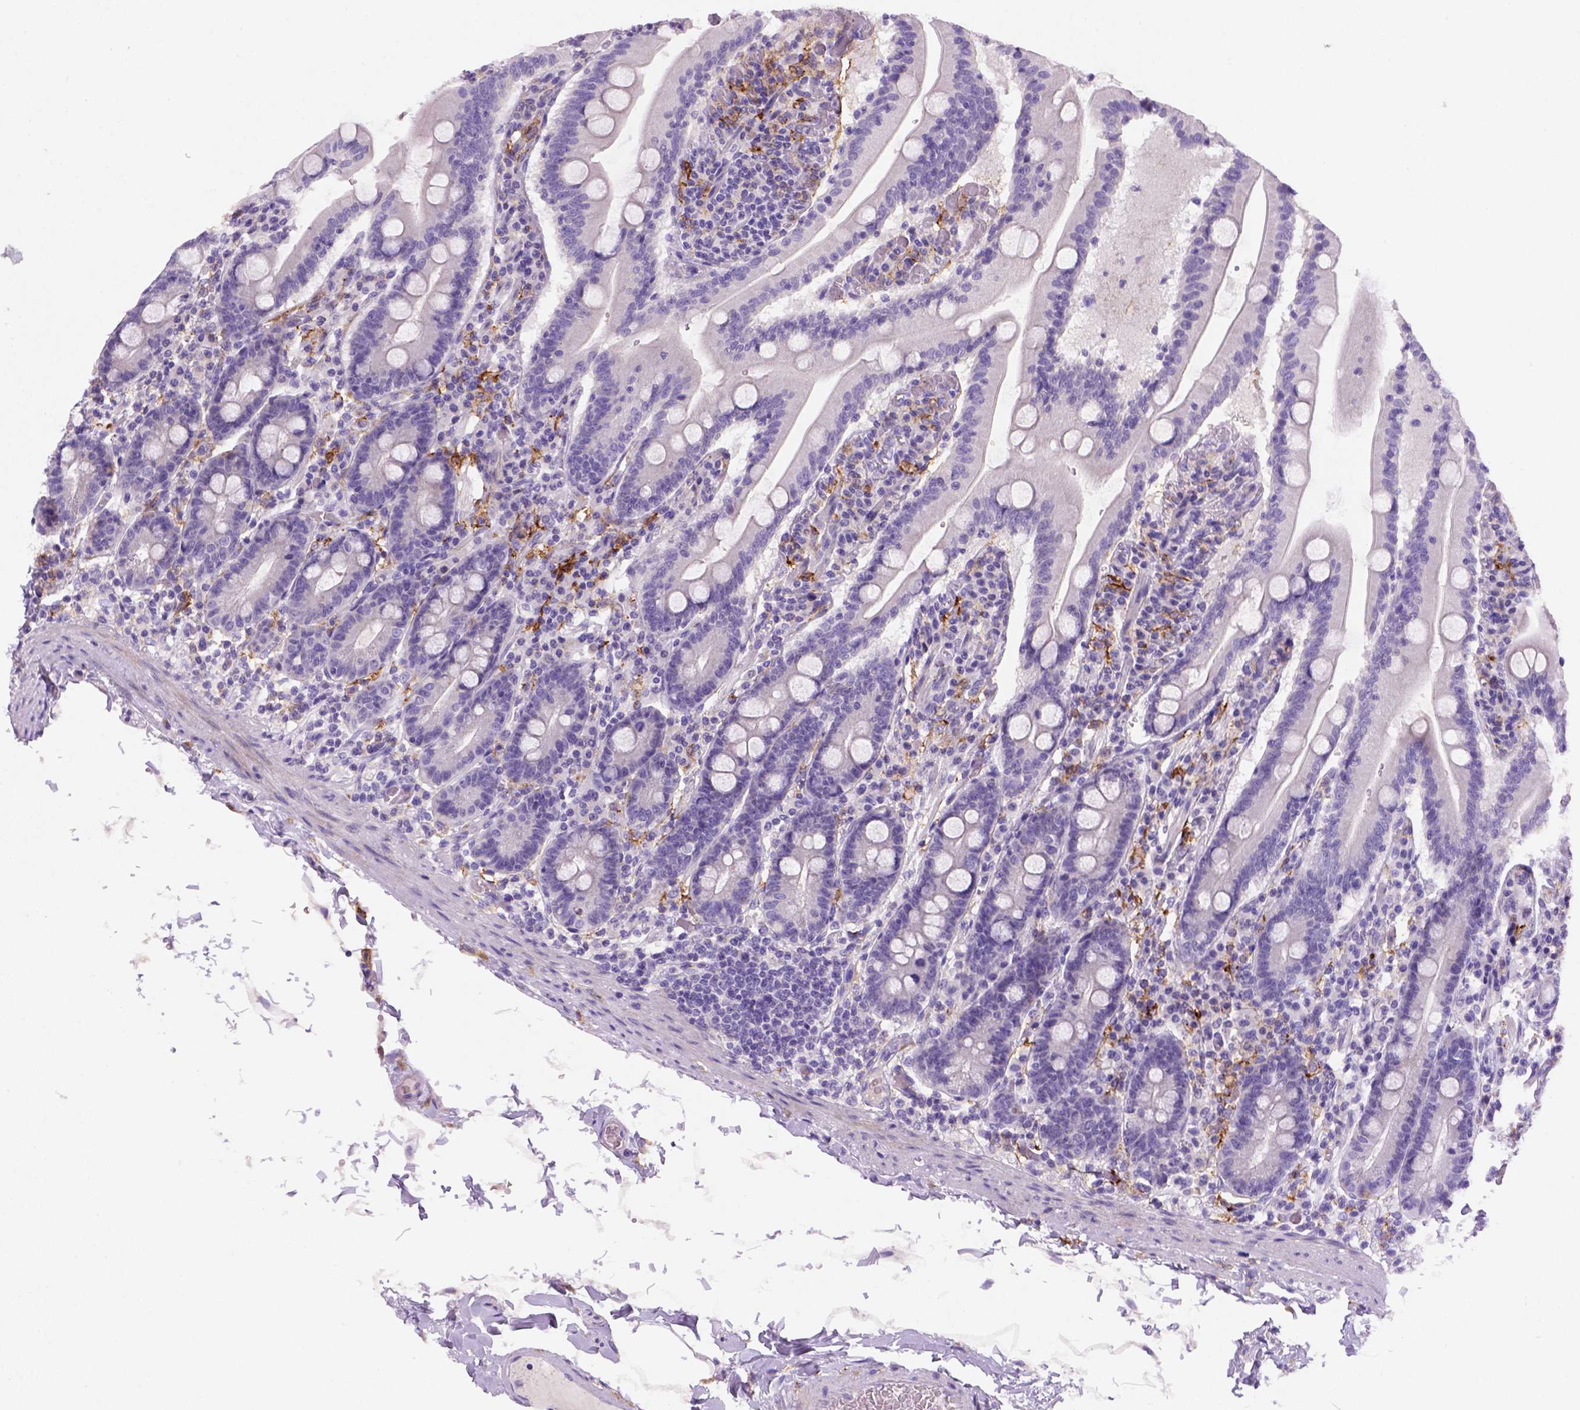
{"staining": {"intensity": "negative", "quantity": "none", "location": "none"}, "tissue": "small intestine", "cell_type": "Glandular cells", "image_type": "normal", "snomed": [{"axis": "morphology", "description": "Normal tissue, NOS"}, {"axis": "topography", "description": "Small intestine"}], "caption": "High magnification brightfield microscopy of benign small intestine stained with DAB (3,3'-diaminobenzidine) (brown) and counterstained with hematoxylin (blue): glandular cells show no significant positivity.", "gene": "CD14", "patient": {"sex": "male", "age": 37}}